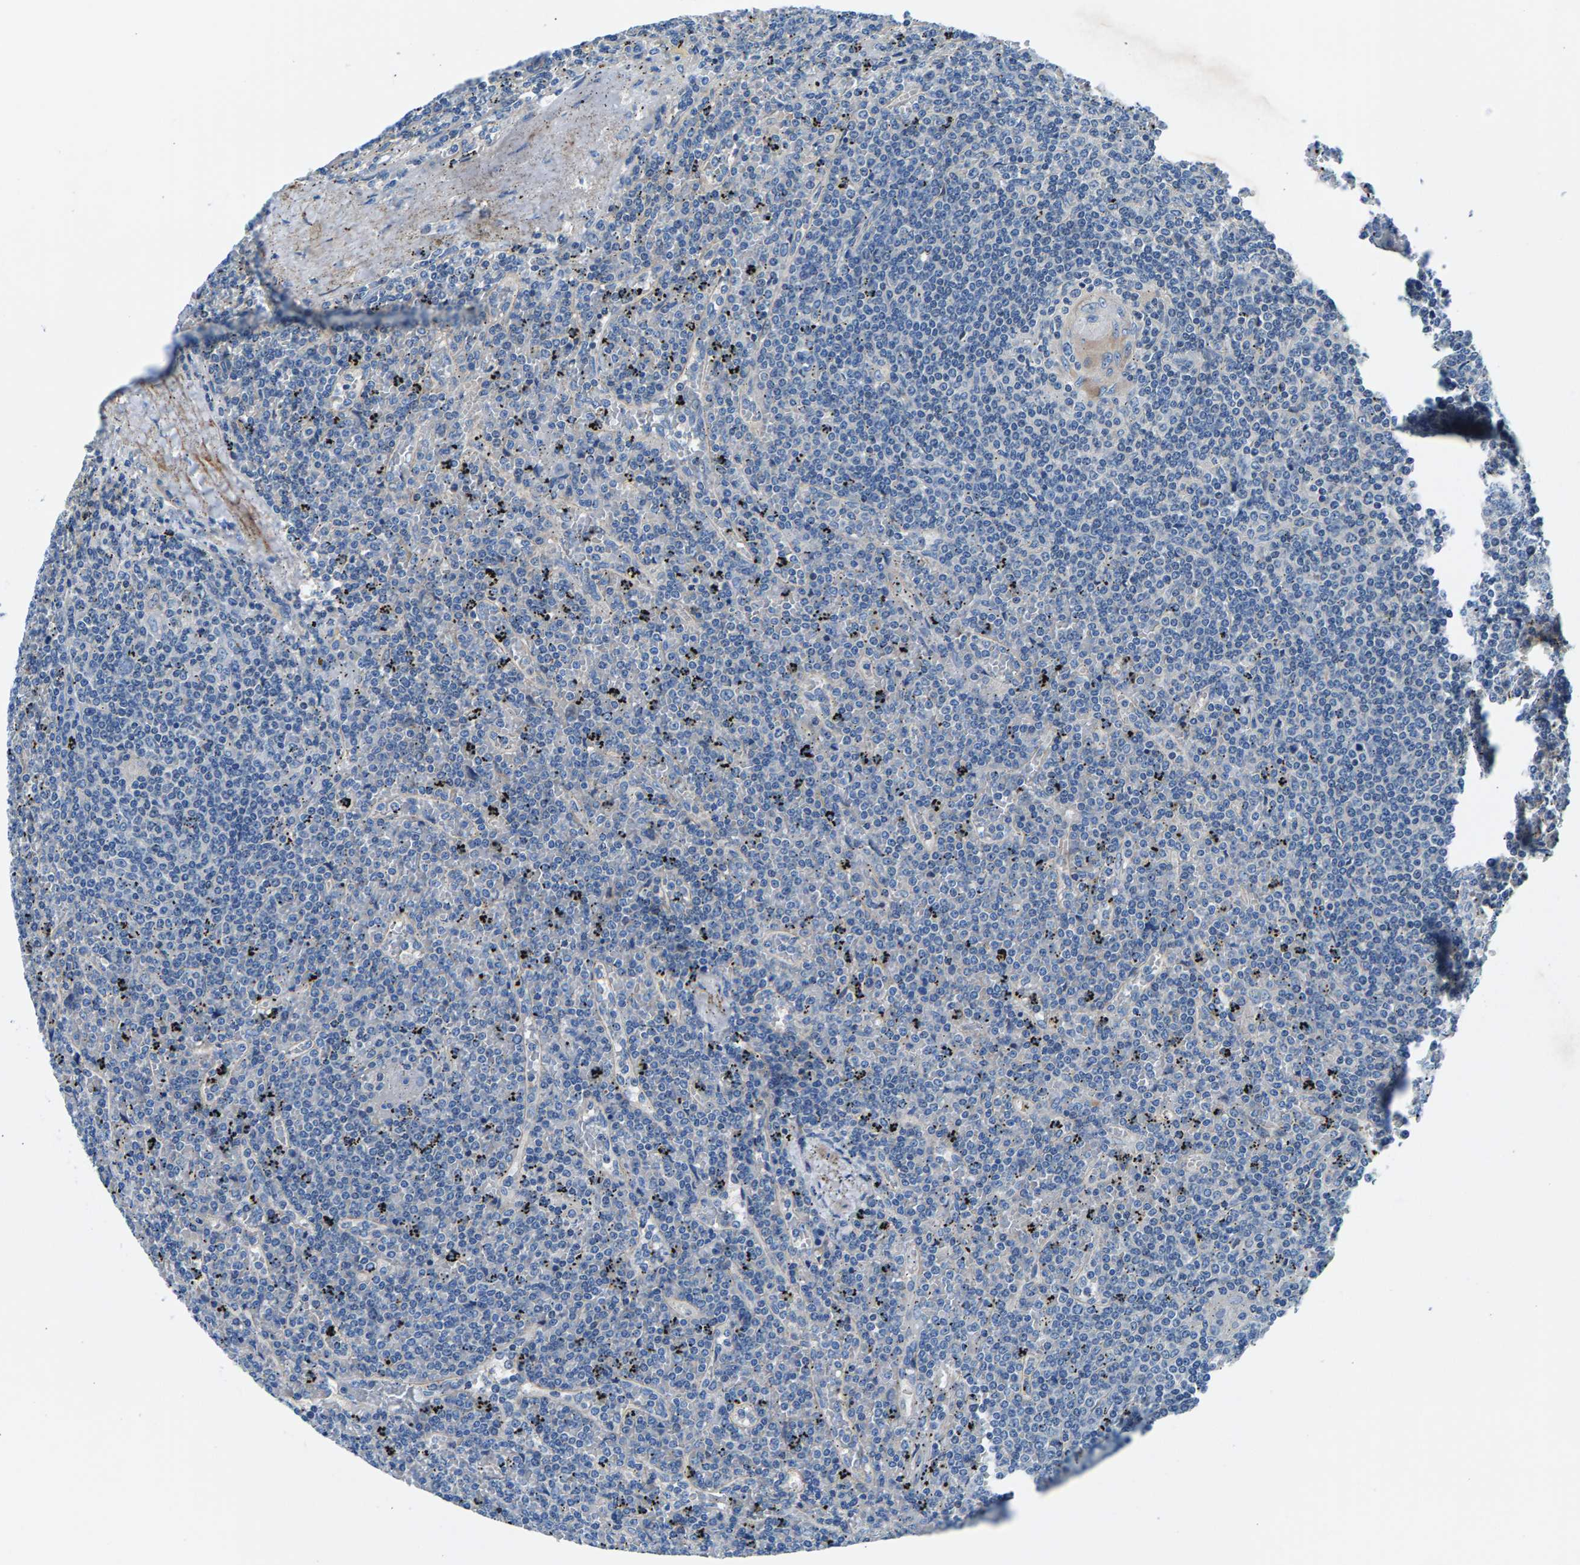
{"staining": {"intensity": "negative", "quantity": "none", "location": "none"}, "tissue": "lymphoma", "cell_type": "Tumor cells", "image_type": "cancer", "snomed": [{"axis": "morphology", "description": "Malignant lymphoma, non-Hodgkin's type, Low grade"}, {"axis": "topography", "description": "Spleen"}], "caption": "Protein analysis of low-grade malignant lymphoma, non-Hodgkin's type reveals no significant staining in tumor cells.", "gene": "CDRT4", "patient": {"sex": "female", "age": 19}}